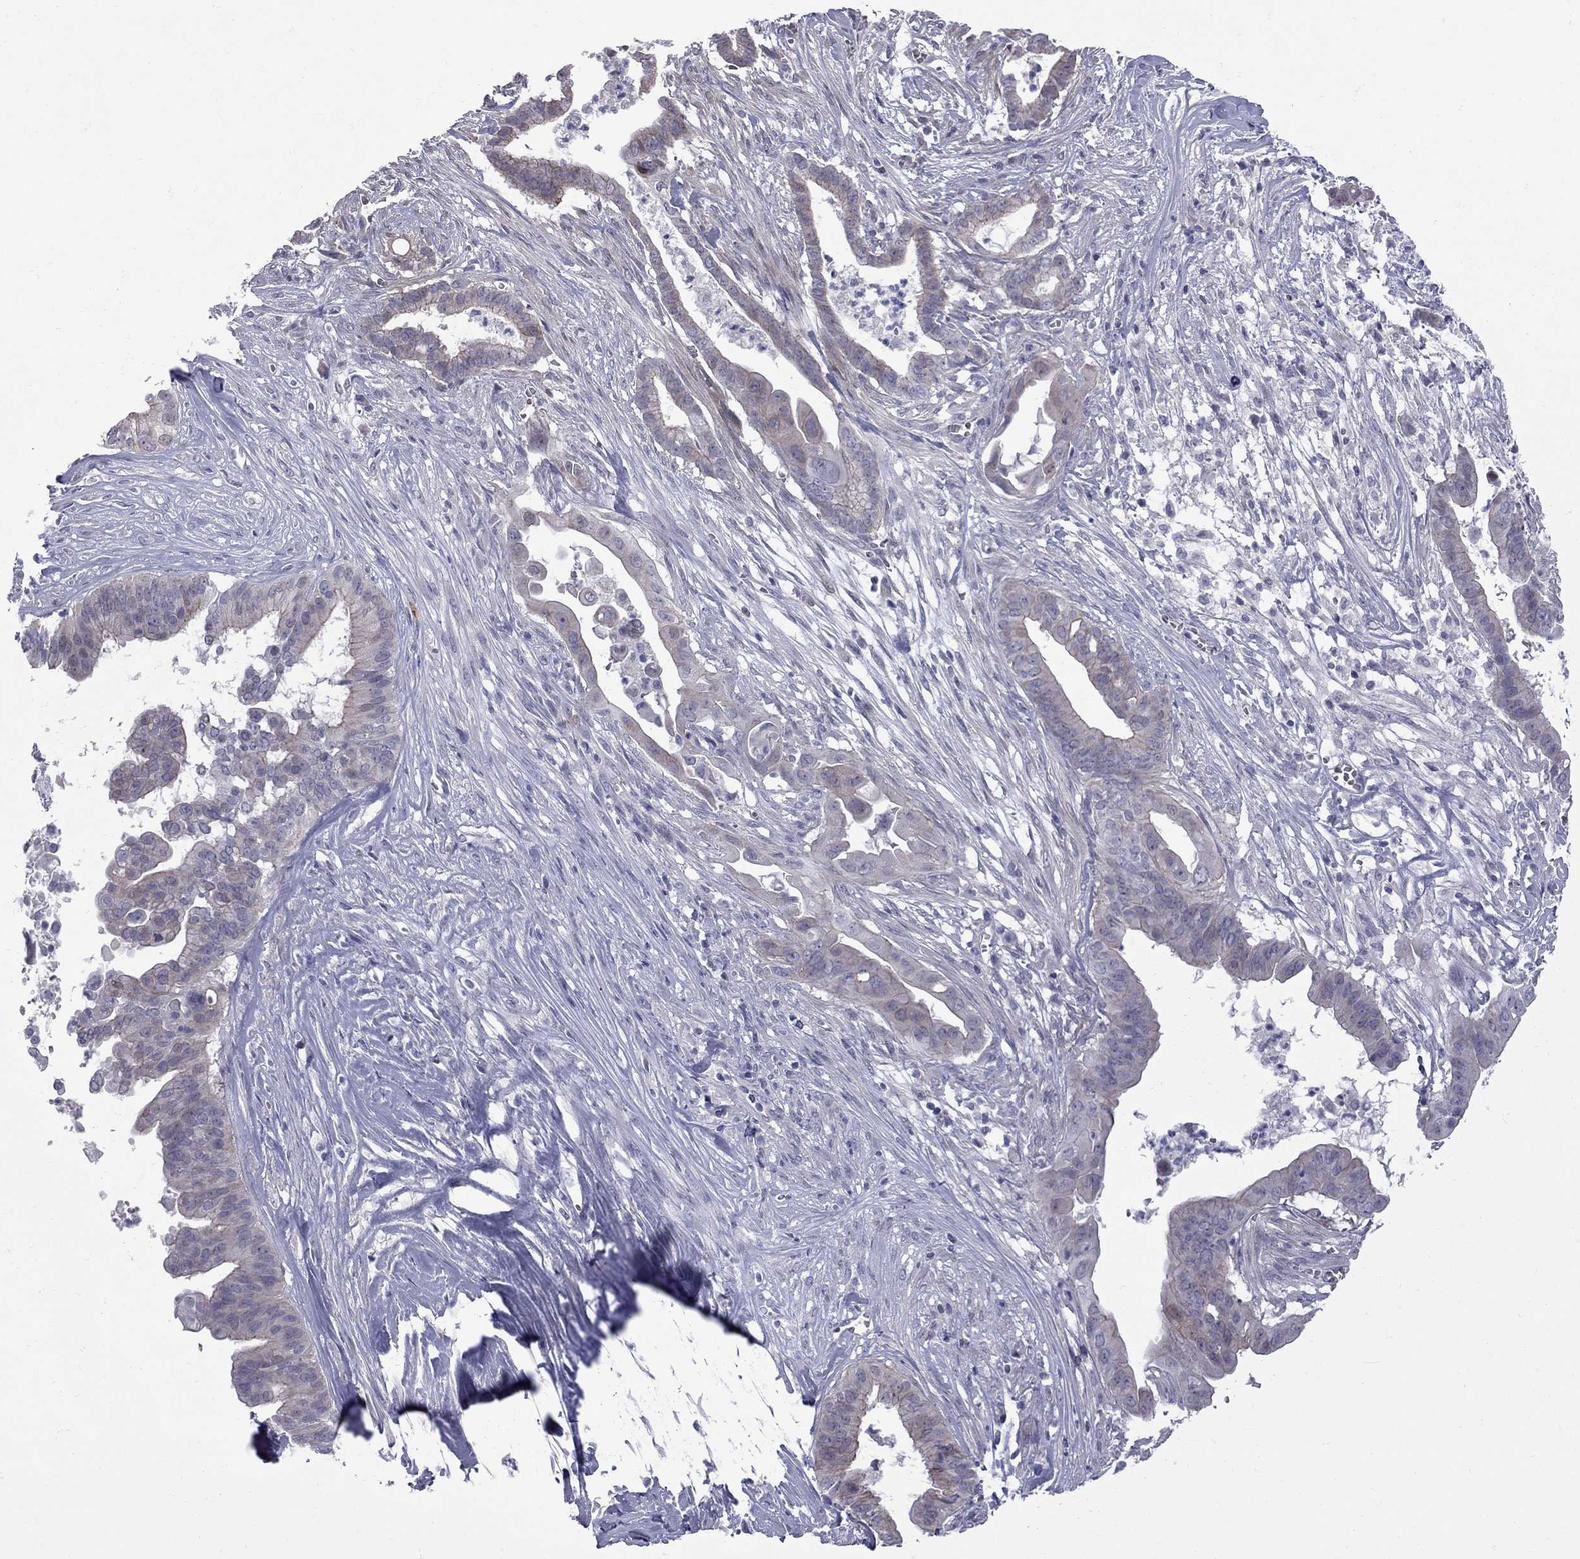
{"staining": {"intensity": "weak", "quantity": "<25%", "location": "cytoplasmic/membranous"}, "tissue": "pancreatic cancer", "cell_type": "Tumor cells", "image_type": "cancer", "snomed": [{"axis": "morphology", "description": "Adenocarcinoma, NOS"}, {"axis": "topography", "description": "Pancreas"}], "caption": "This is an IHC image of pancreatic cancer (adenocarcinoma). There is no expression in tumor cells.", "gene": "NRARP", "patient": {"sex": "male", "age": 61}}